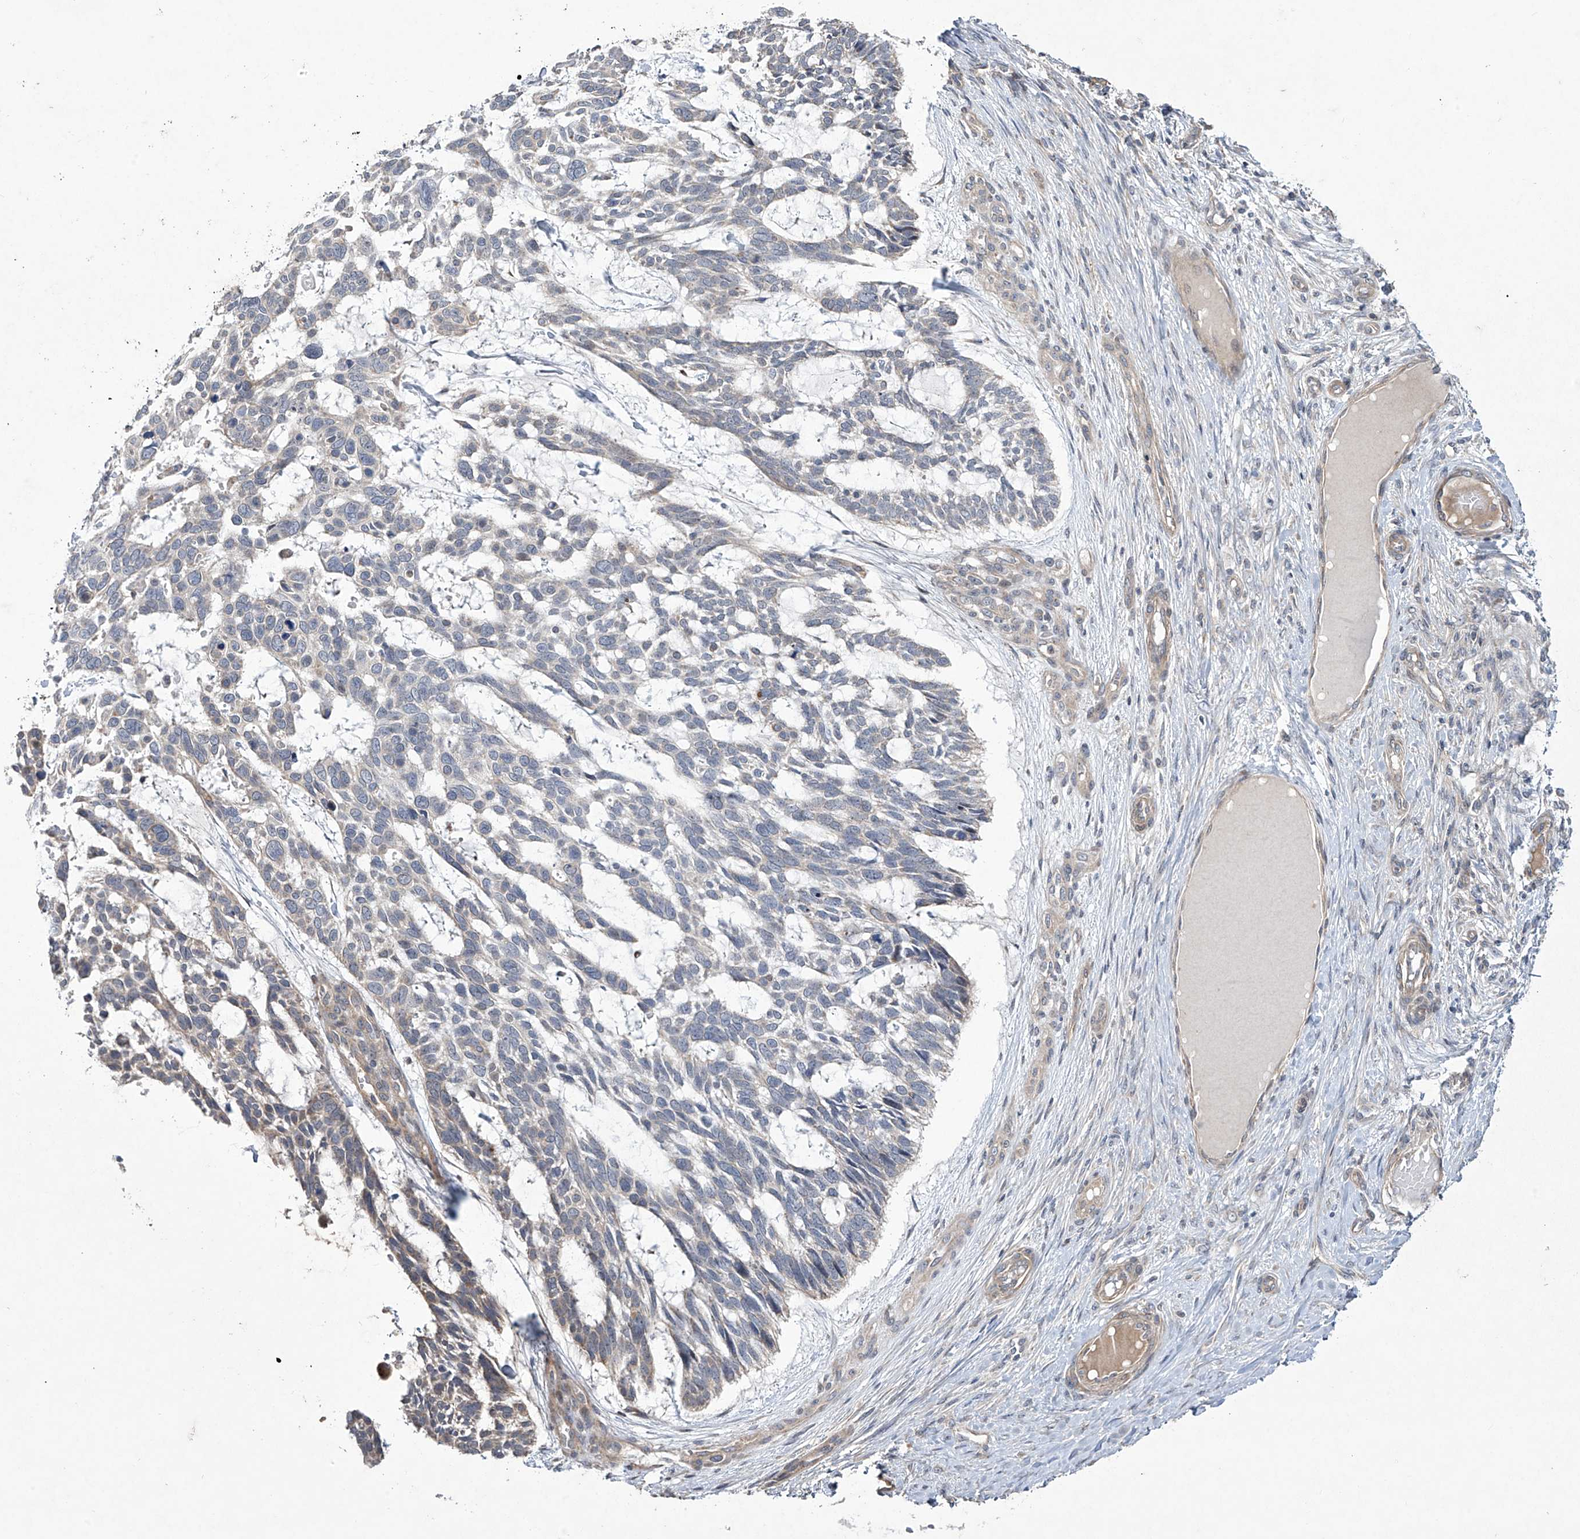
{"staining": {"intensity": "negative", "quantity": "none", "location": "none"}, "tissue": "skin cancer", "cell_type": "Tumor cells", "image_type": "cancer", "snomed": [{"axis": "morphology", "description": "Basal cell carcinoma"}, {"axis": "topography", "description": "Skin"}], "caption": "DAB (3,3'-diaminobenzidine) immunohistochemical staining of human skin cancer (basal cell carcinoma) displays no significant expression in tumor cells.", "gene": "TRIM60", "patient": {"sex": "male", "age": 88}}